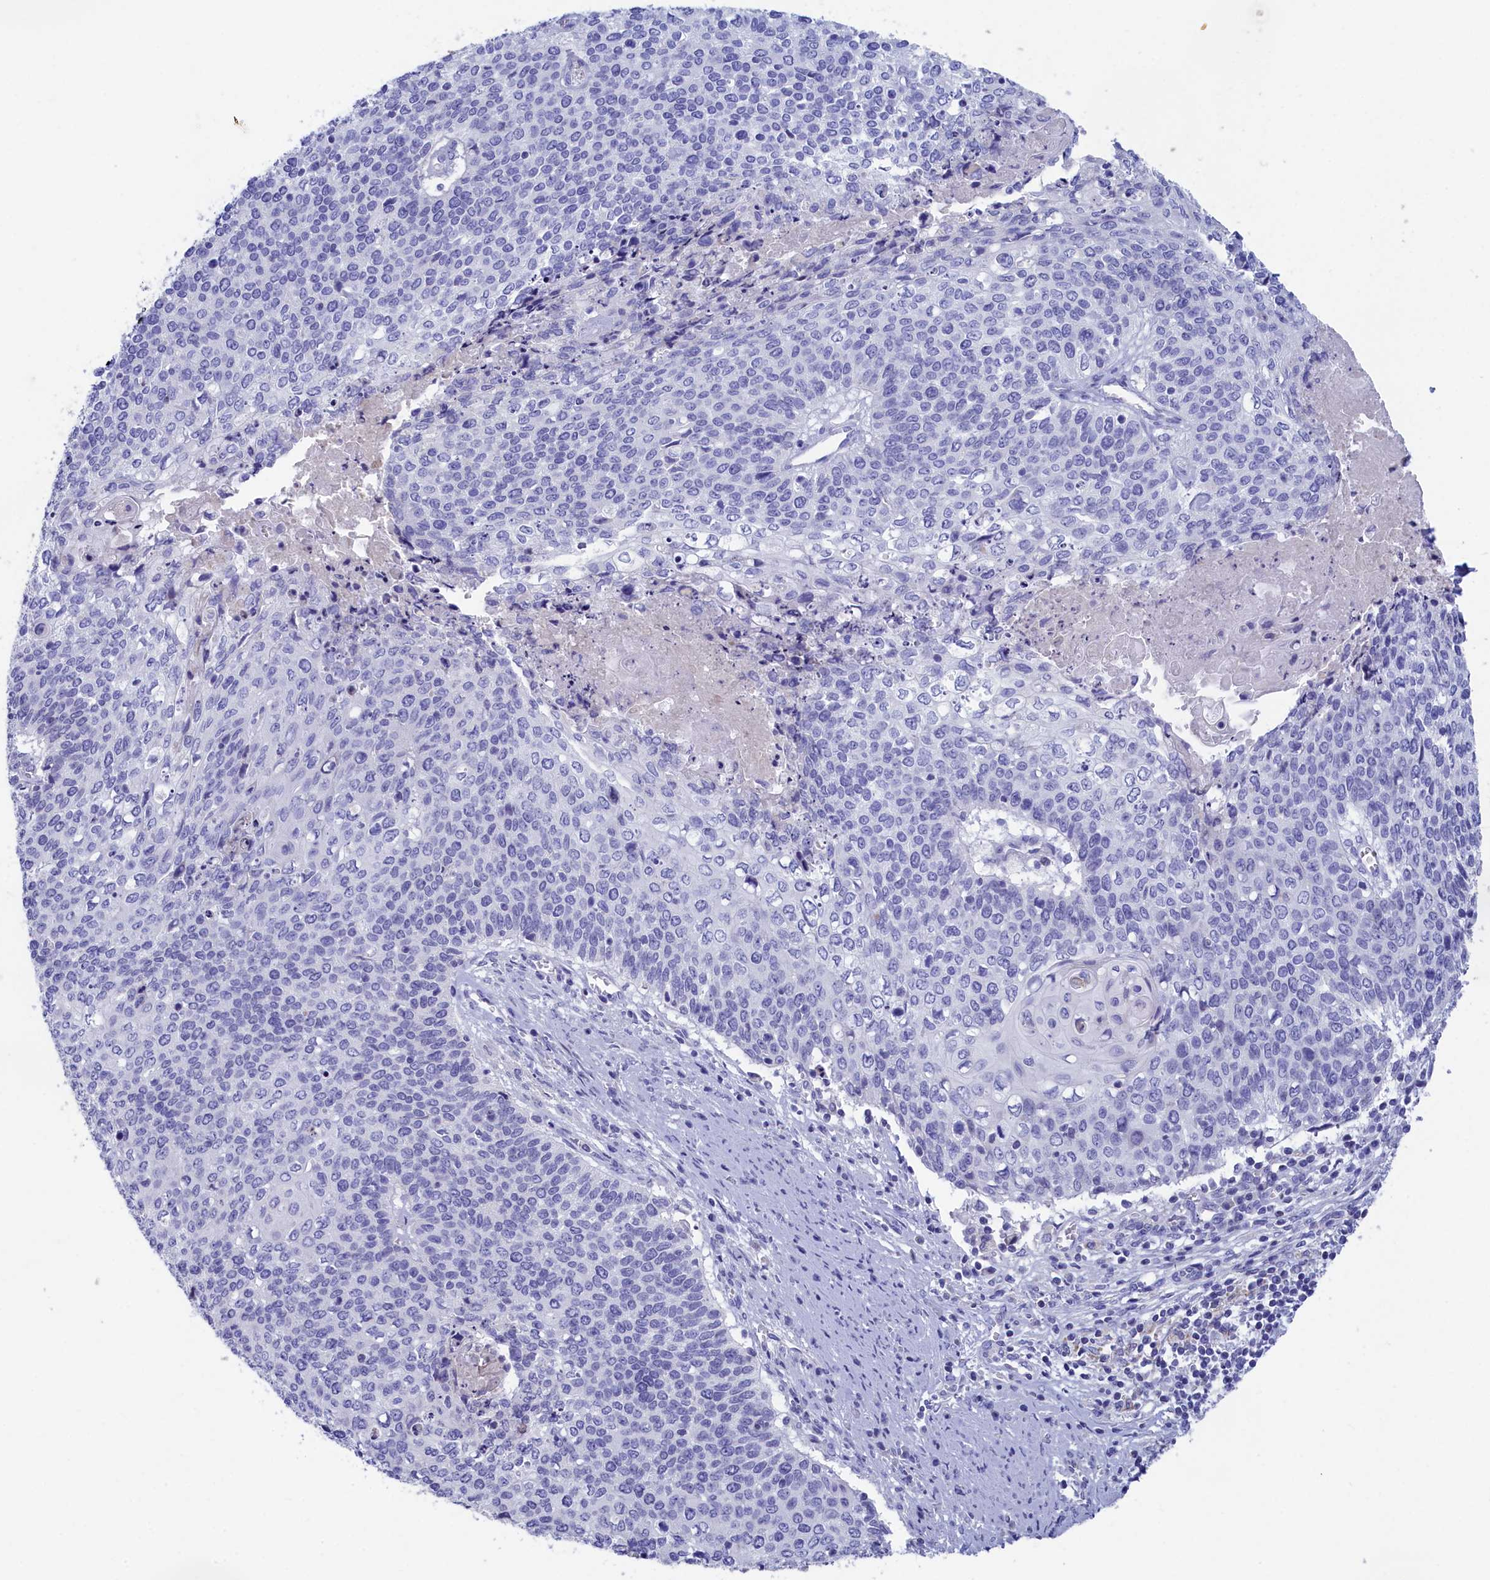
{"staining": {"intensity": "negative", "quantity": "none", "location": "none"}, "tissue": "cervical cancer", "cell_type": "Tumor cells", "image_type": "cancer", "snomed": [{"axis": "morphology", "description": "Squamous cell carcinoma, NOS"}, {"axis": "topography", "description": "Cervix"}], "caption": "Cervical cancer (squamous cell carcinoma) was stained to show a protein in brown. There is no significant expression in tumor cells.", "gene": "PRDM12", "patient": {"sex": "female", "age": 39}}